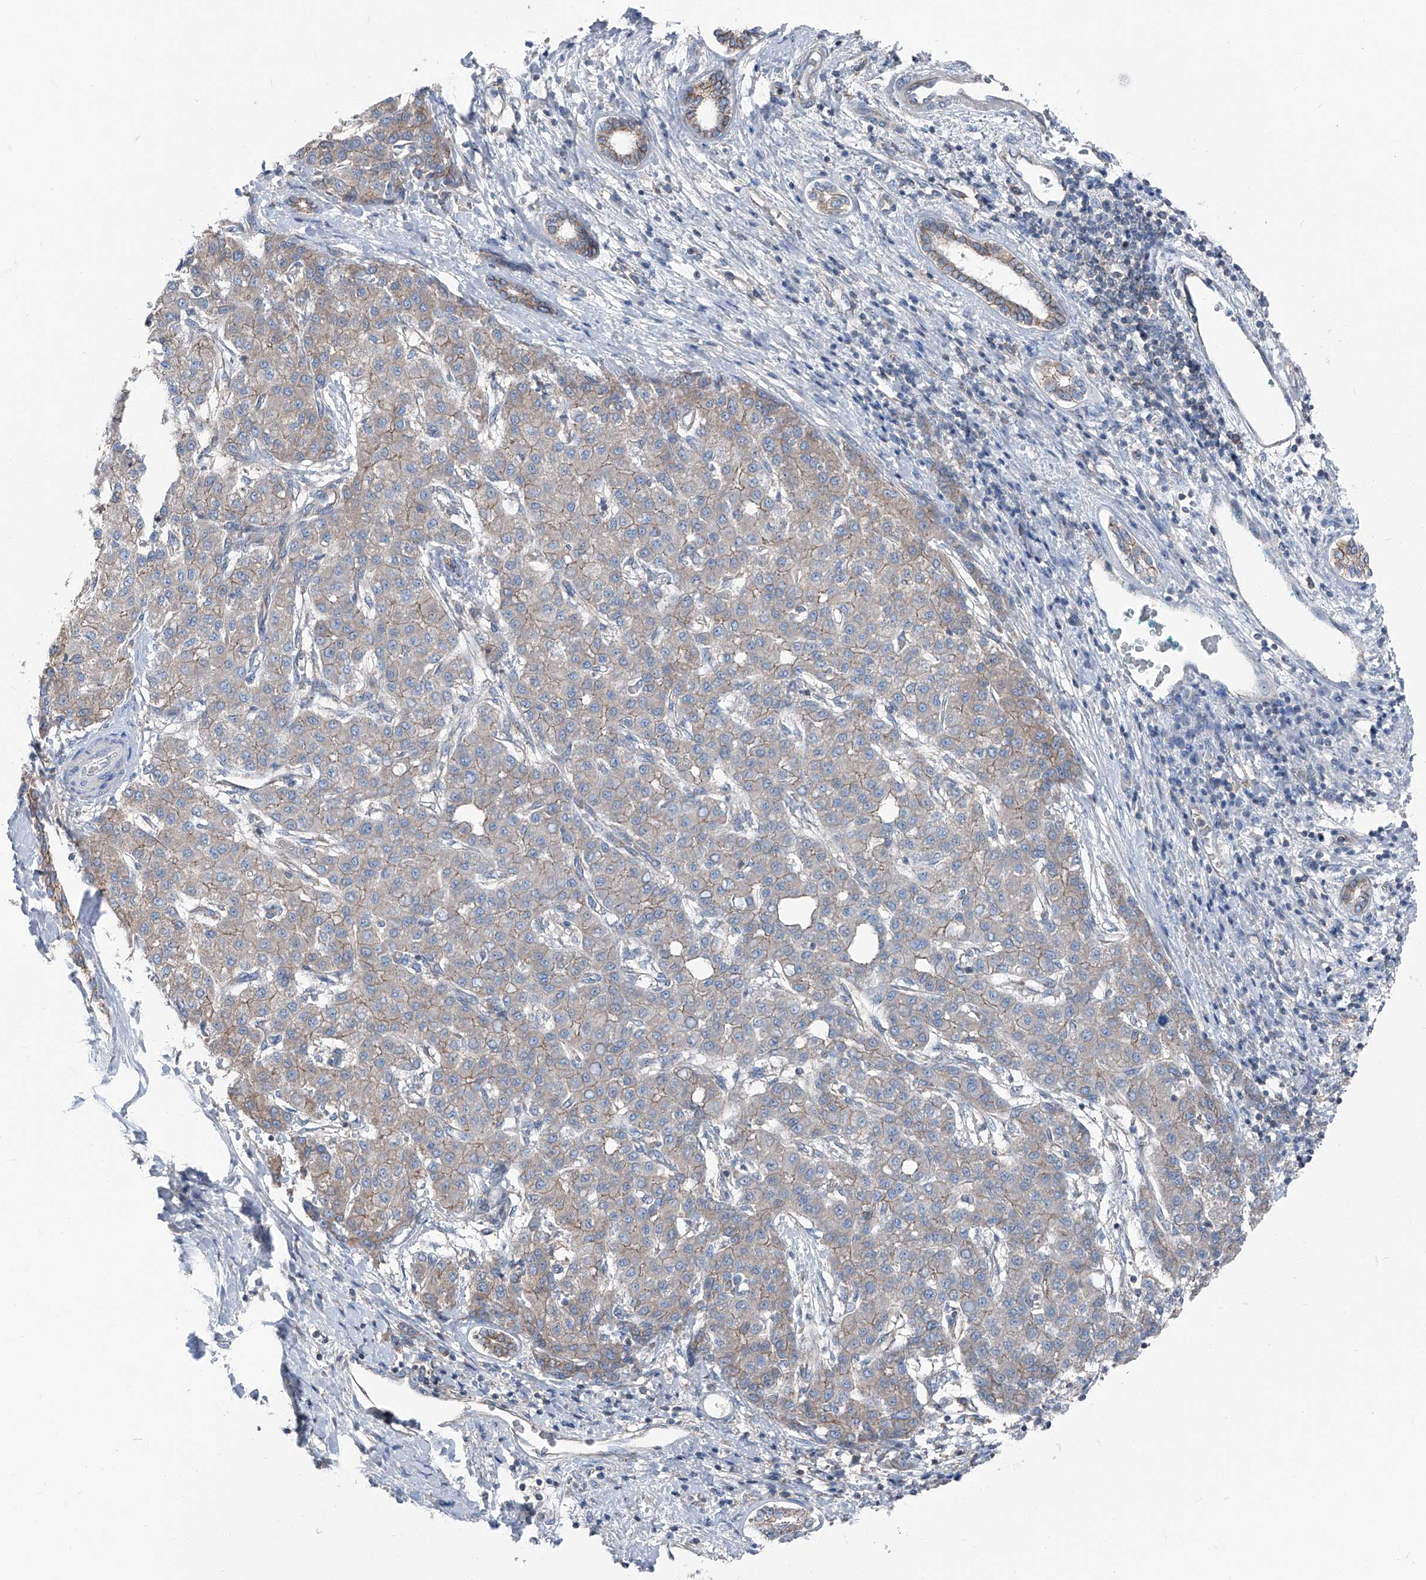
{"staining": {"intensity": "negative", "quantity": "none", "location": "none"}, "tissue": "liver cancer", "cell_type": "Tumor cells", "image_type": "cancer", "snomed": [{"axis": "morphology", "description": "Carcinoma, Hepatocellular, NOS"}, {"axis": "topography", "description": "Liver"}], "caption": "DAB immunohistochemical staining of liver cancer displays no significant positivity in tumor cells.", "gene": "GPR142", "patient": {"sex": "male", "age": 65}}